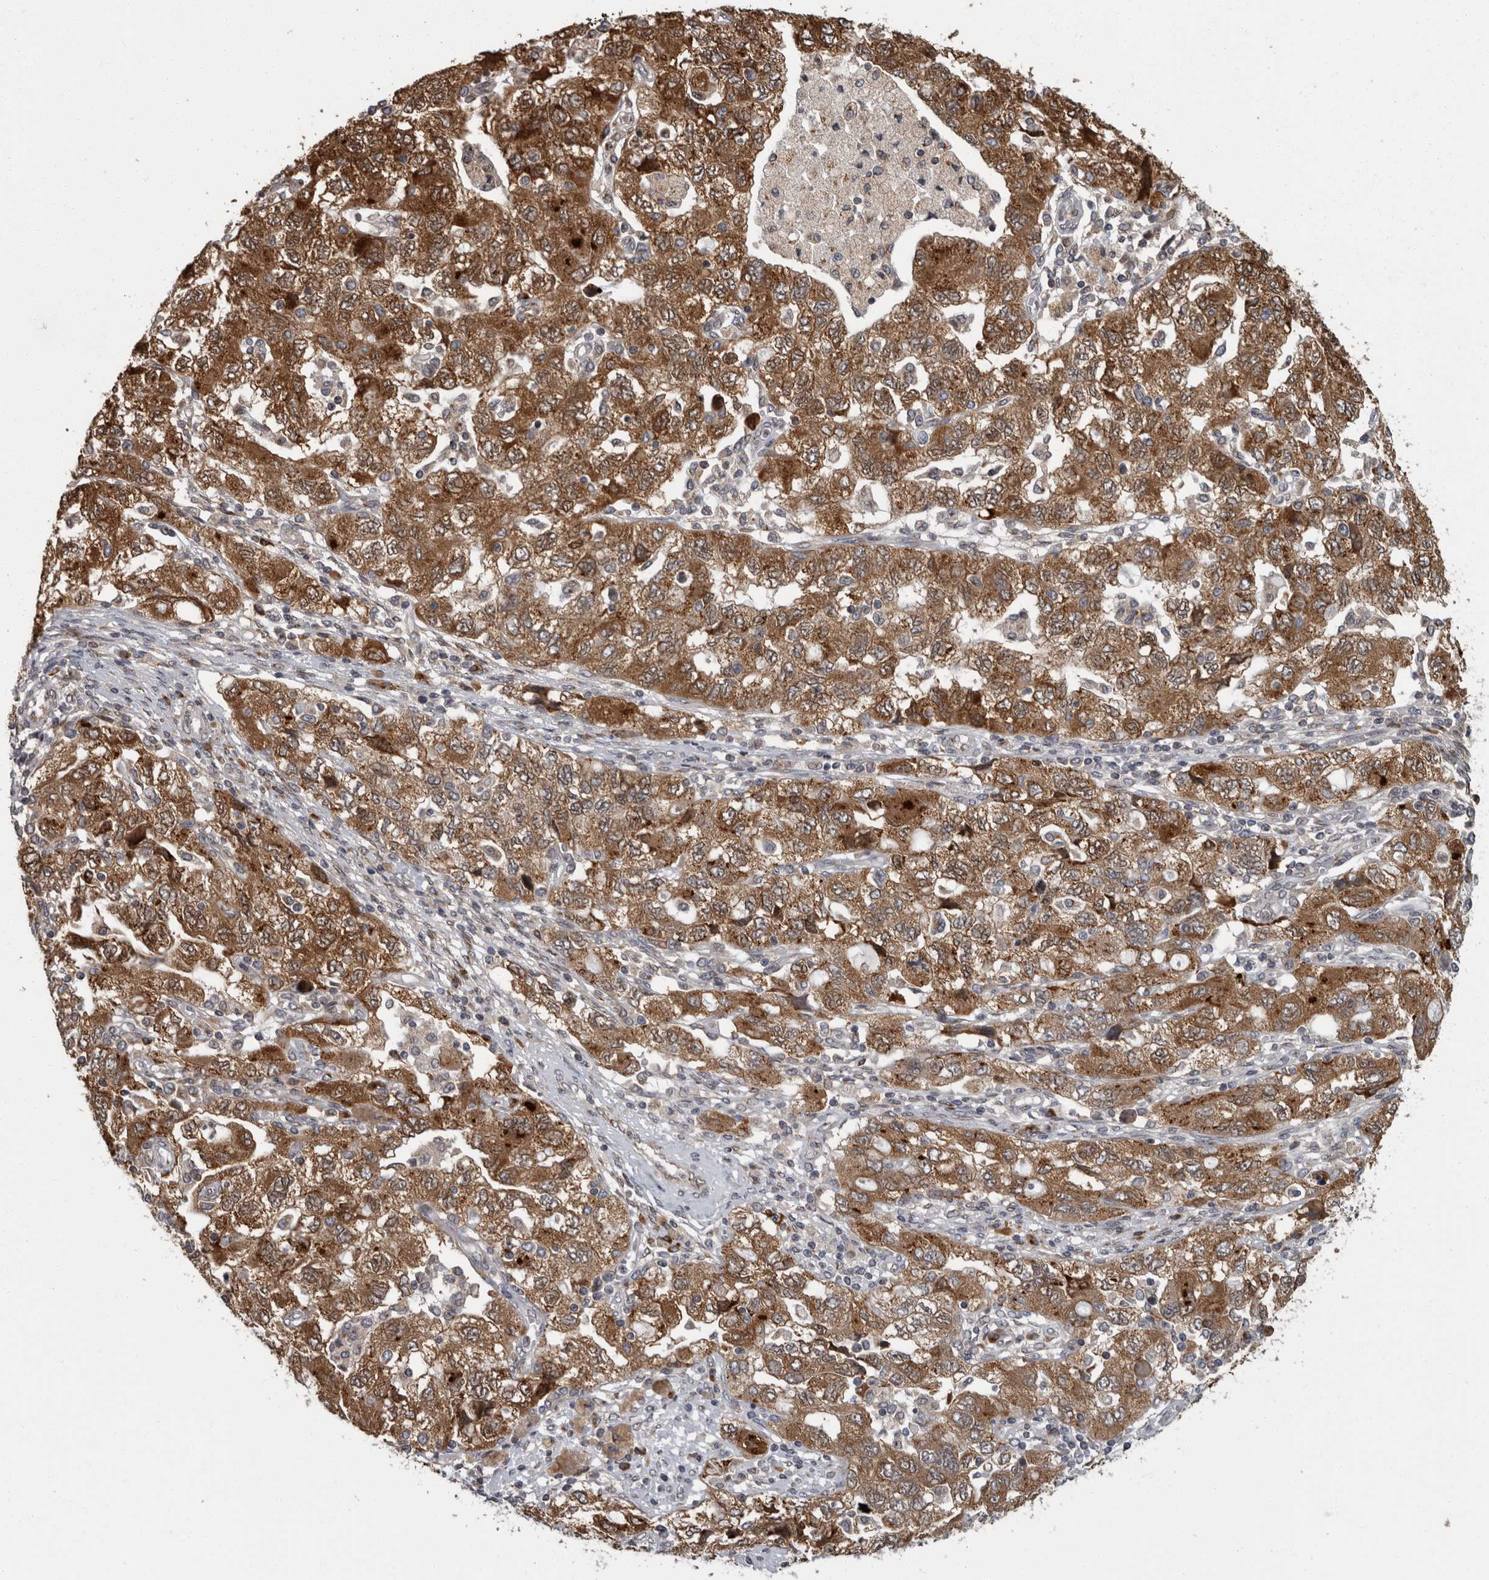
{"staining": {"intensity": "moderate", "quantity": ">75%", "location": "cytoplasmic/membranous"}, "tissue": "ovarian cancer", "cell_type": "Tumor cells", "image_type": "cancer", "snomed": [{"axis": "morphology", "description": "Carcinoma, NOS"}, {"axis": "morphology", "description": "Cystadenocarcinoma, serous, NOS"}, {"axis": "topography", "description": "Ovary"}], "caption": "The histopathology image shows a brown stain indicating the presence of a protein in the cytoplasmic/membranous of tumor cells in carcinoma (ovarian). The protein is stained brown, and the nuclei are stained in blue (DAB (3,3'-diaminobenzidine) IHC with brightfield microscopy, high magnification).", "gene": "LMAN2L", "patient": {"sex": "female", "age": 69}}